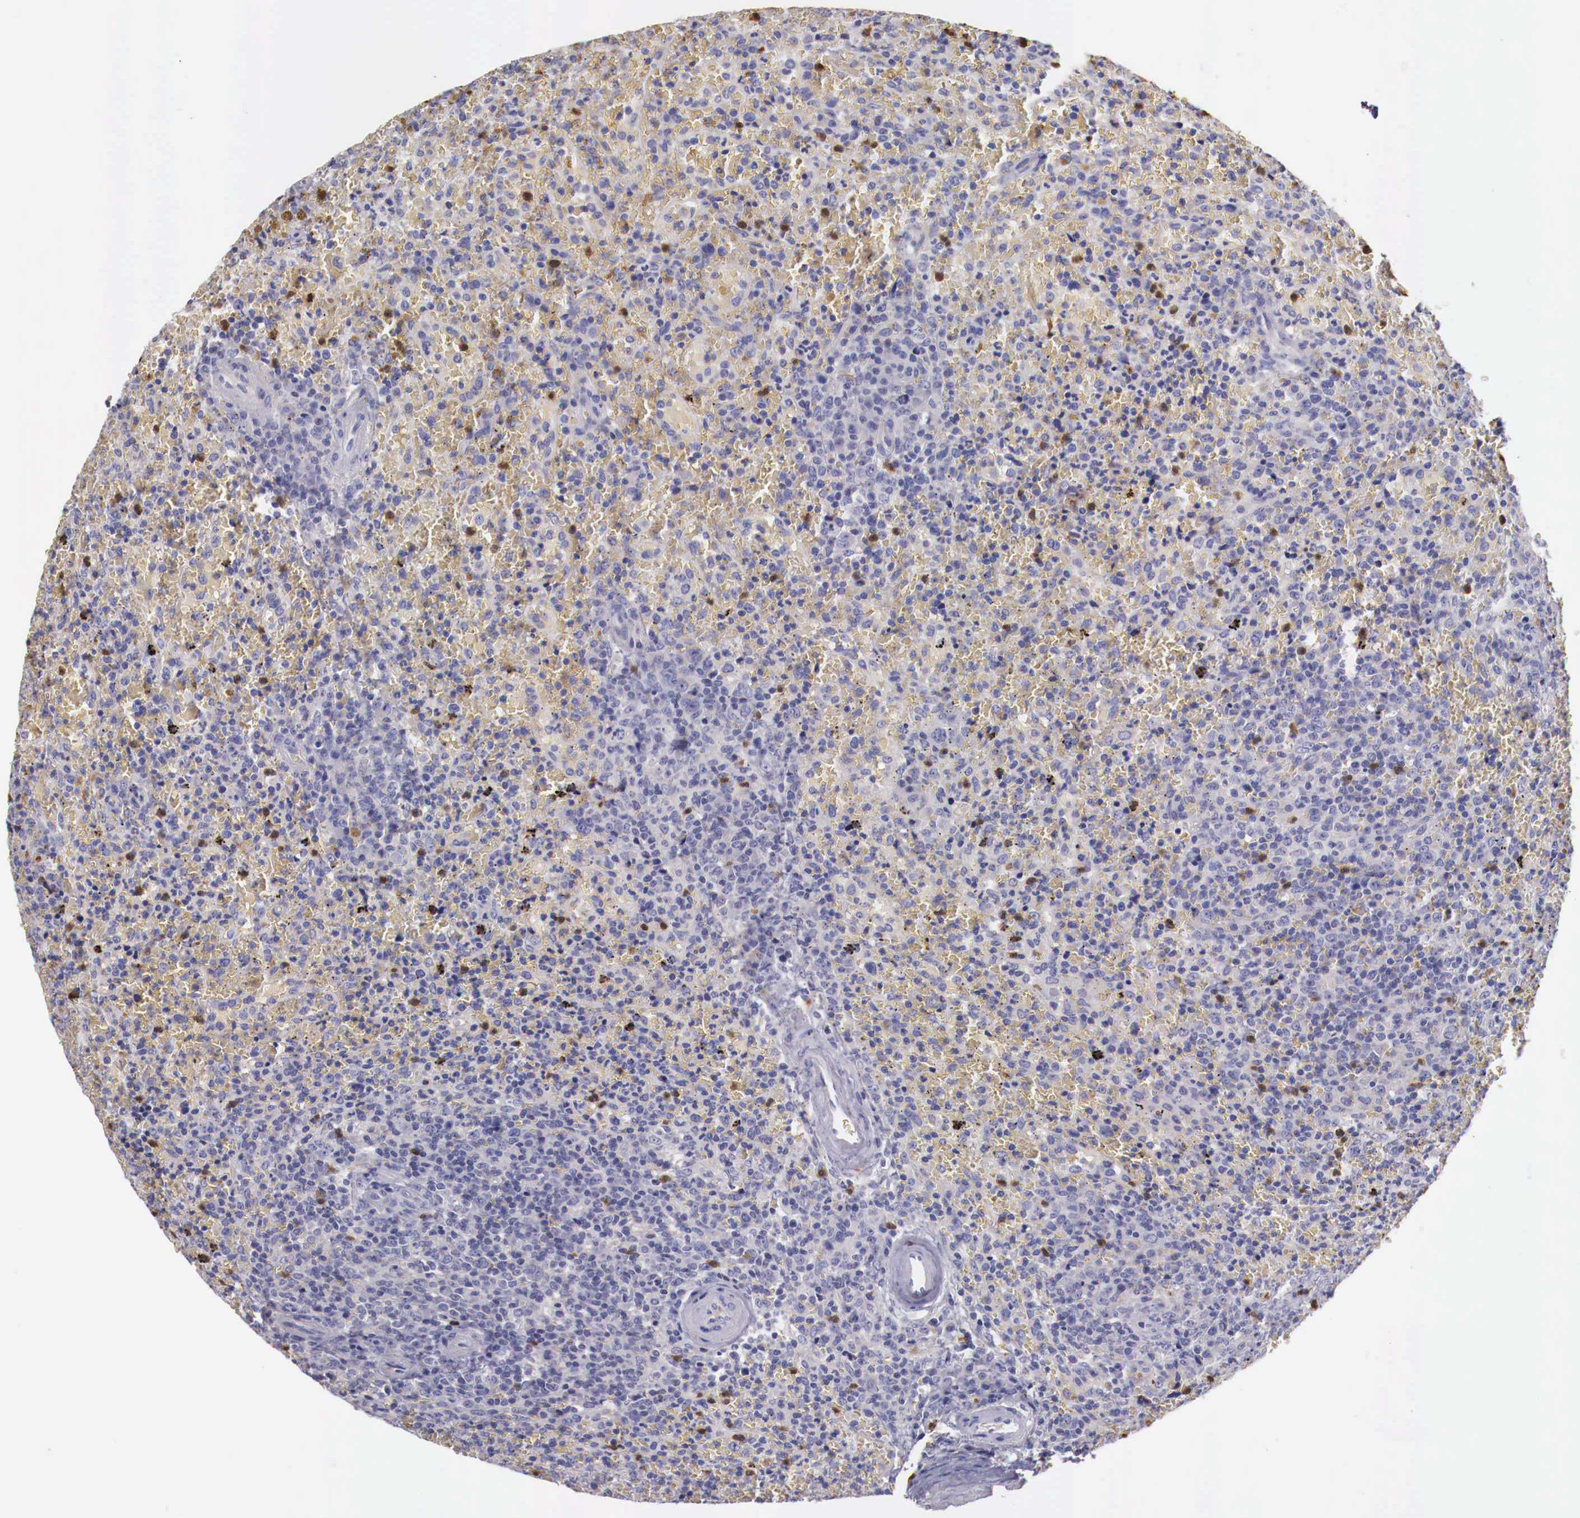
{"staining": {"intensity": "negative", "quantity": "none", "location": "none"}, "tissue": "lymphoma", "cell_type": "Tumor cells", "image_type": "cancer", "snomed": [{"axis": "morphology", "description": "Malignant lymphoma, non-Hodgkin's type, High grade"}, {"axis": "topography", "description": "Spleen"}, {"axis": "topography", "description": "Lymph node"}], "caption": "Immunohistochemistry of lymphoma shows no expression in tumor cells.", "gene": "PITPNA", "patient": {"sex": "female", "age": 70}}